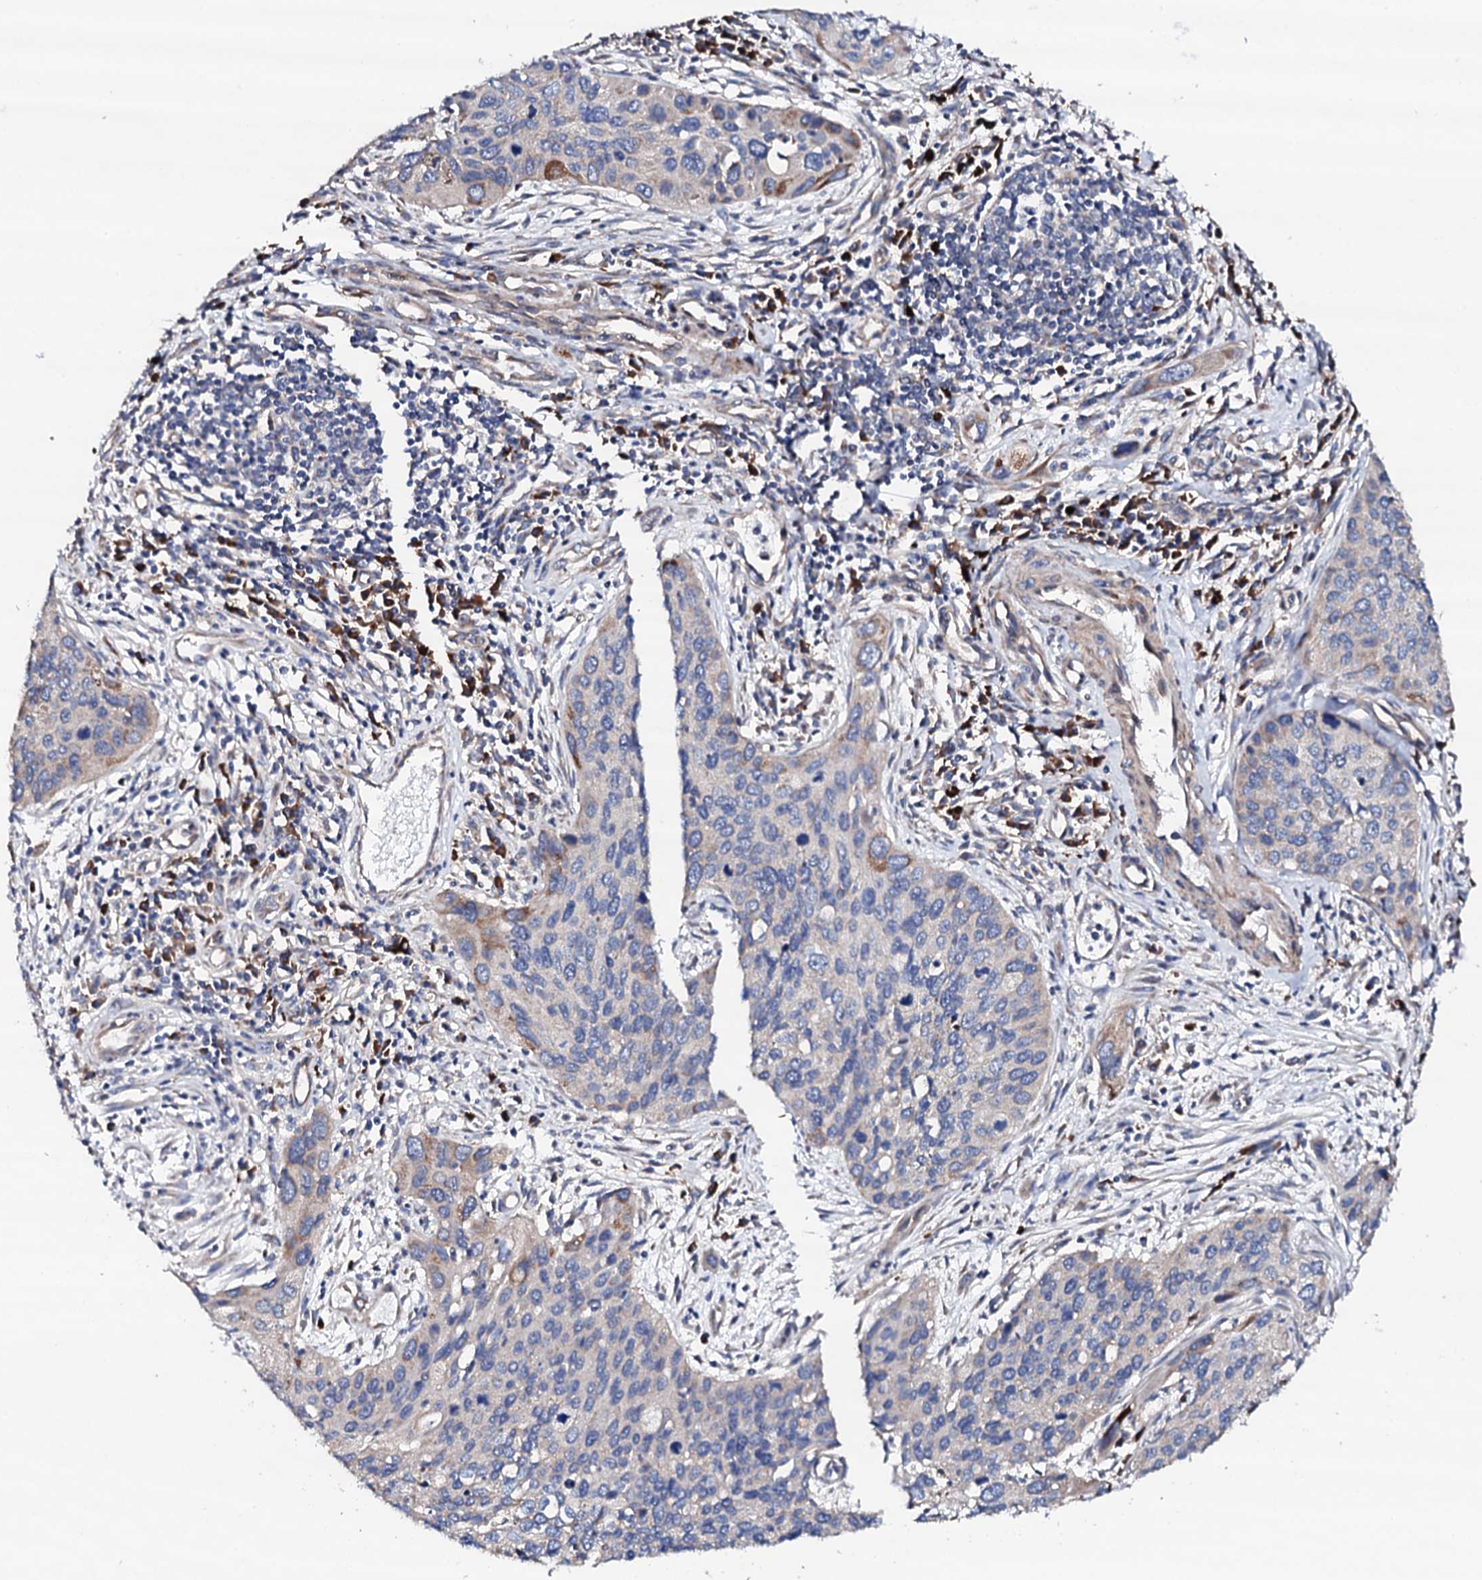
{"staining": {"intensity": "moderate", "quantity": "<25%", "location": "cytoplasmic/membranous"}, "tissue": "cervical cancer", "cell_type": "Tumor cells", "image_type": "cancer", "snomed": [{"axis": "morphology", "description": "Squamous cell carcinoma, NOS"}, {"axis": "topography", "description": "Cervix"}], "caption": "The photomicrograph reveals immunohistochemical staining of cervical cancer. There is moderate cytoplasmic/membranous positivity is seen in approximately <25% of tumor cells.", "gene": "LIPT2", "patient": {"sex": "female", "age": 55}}